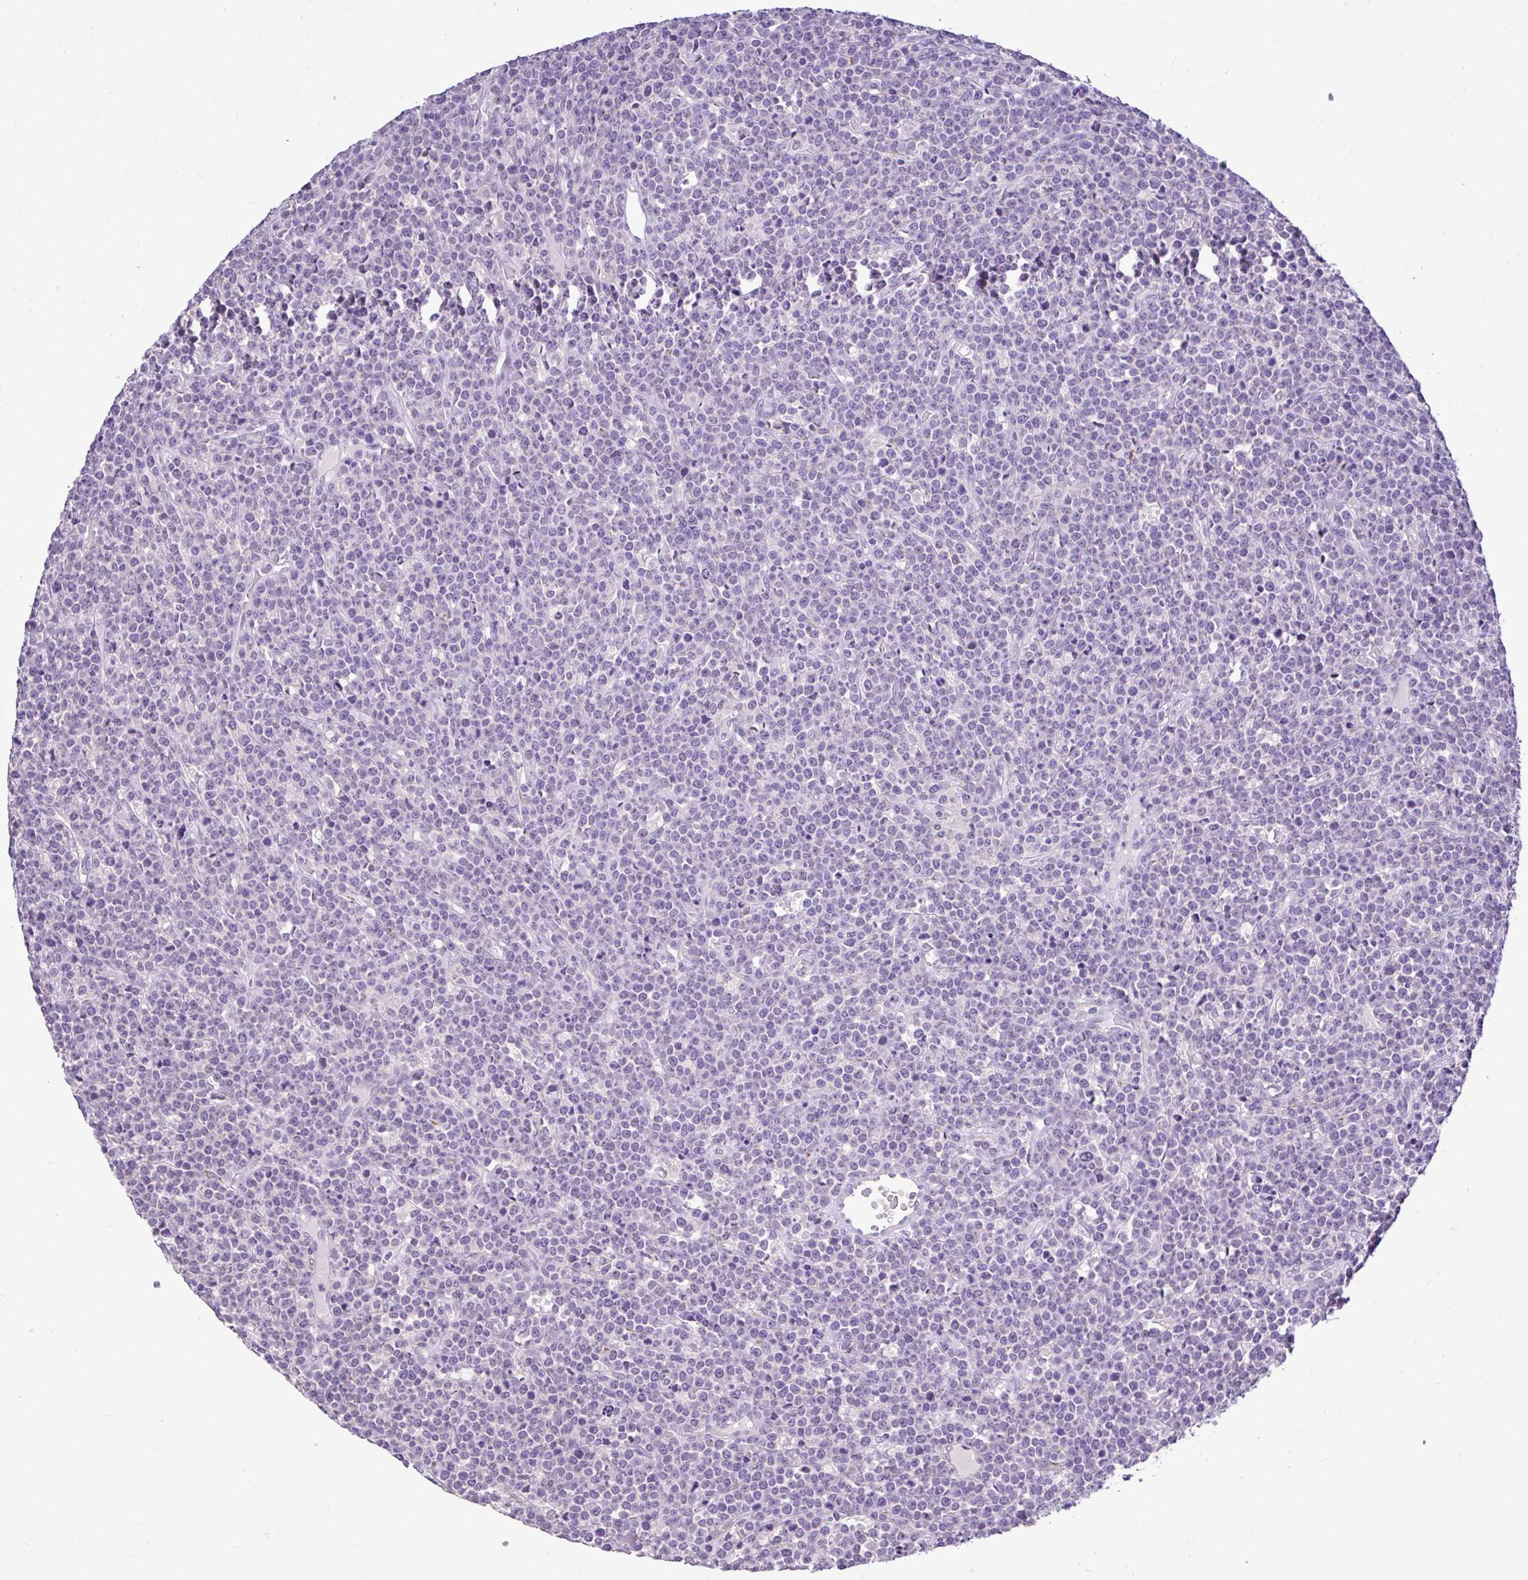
{"staining": {"intensity": "negative", "quantity": "none", "location": "none"}, "tissue": "lymphoma", "cell_type": "Tumor cells", "image_type": "cancer", "snomed": [{"axis": "morphology", "description": "Malignant lymphoma, non-Hodgkin's type, High grade"}, {"axis": "topography", "description": "Ovary"}], "caption": "Image shows no significant protein expression in tumor cells of high-grade malignant lymphoma, non-Hodgkin's type.", "gene": "CTU1", "patient": {"sex": "female", "age": 56}}